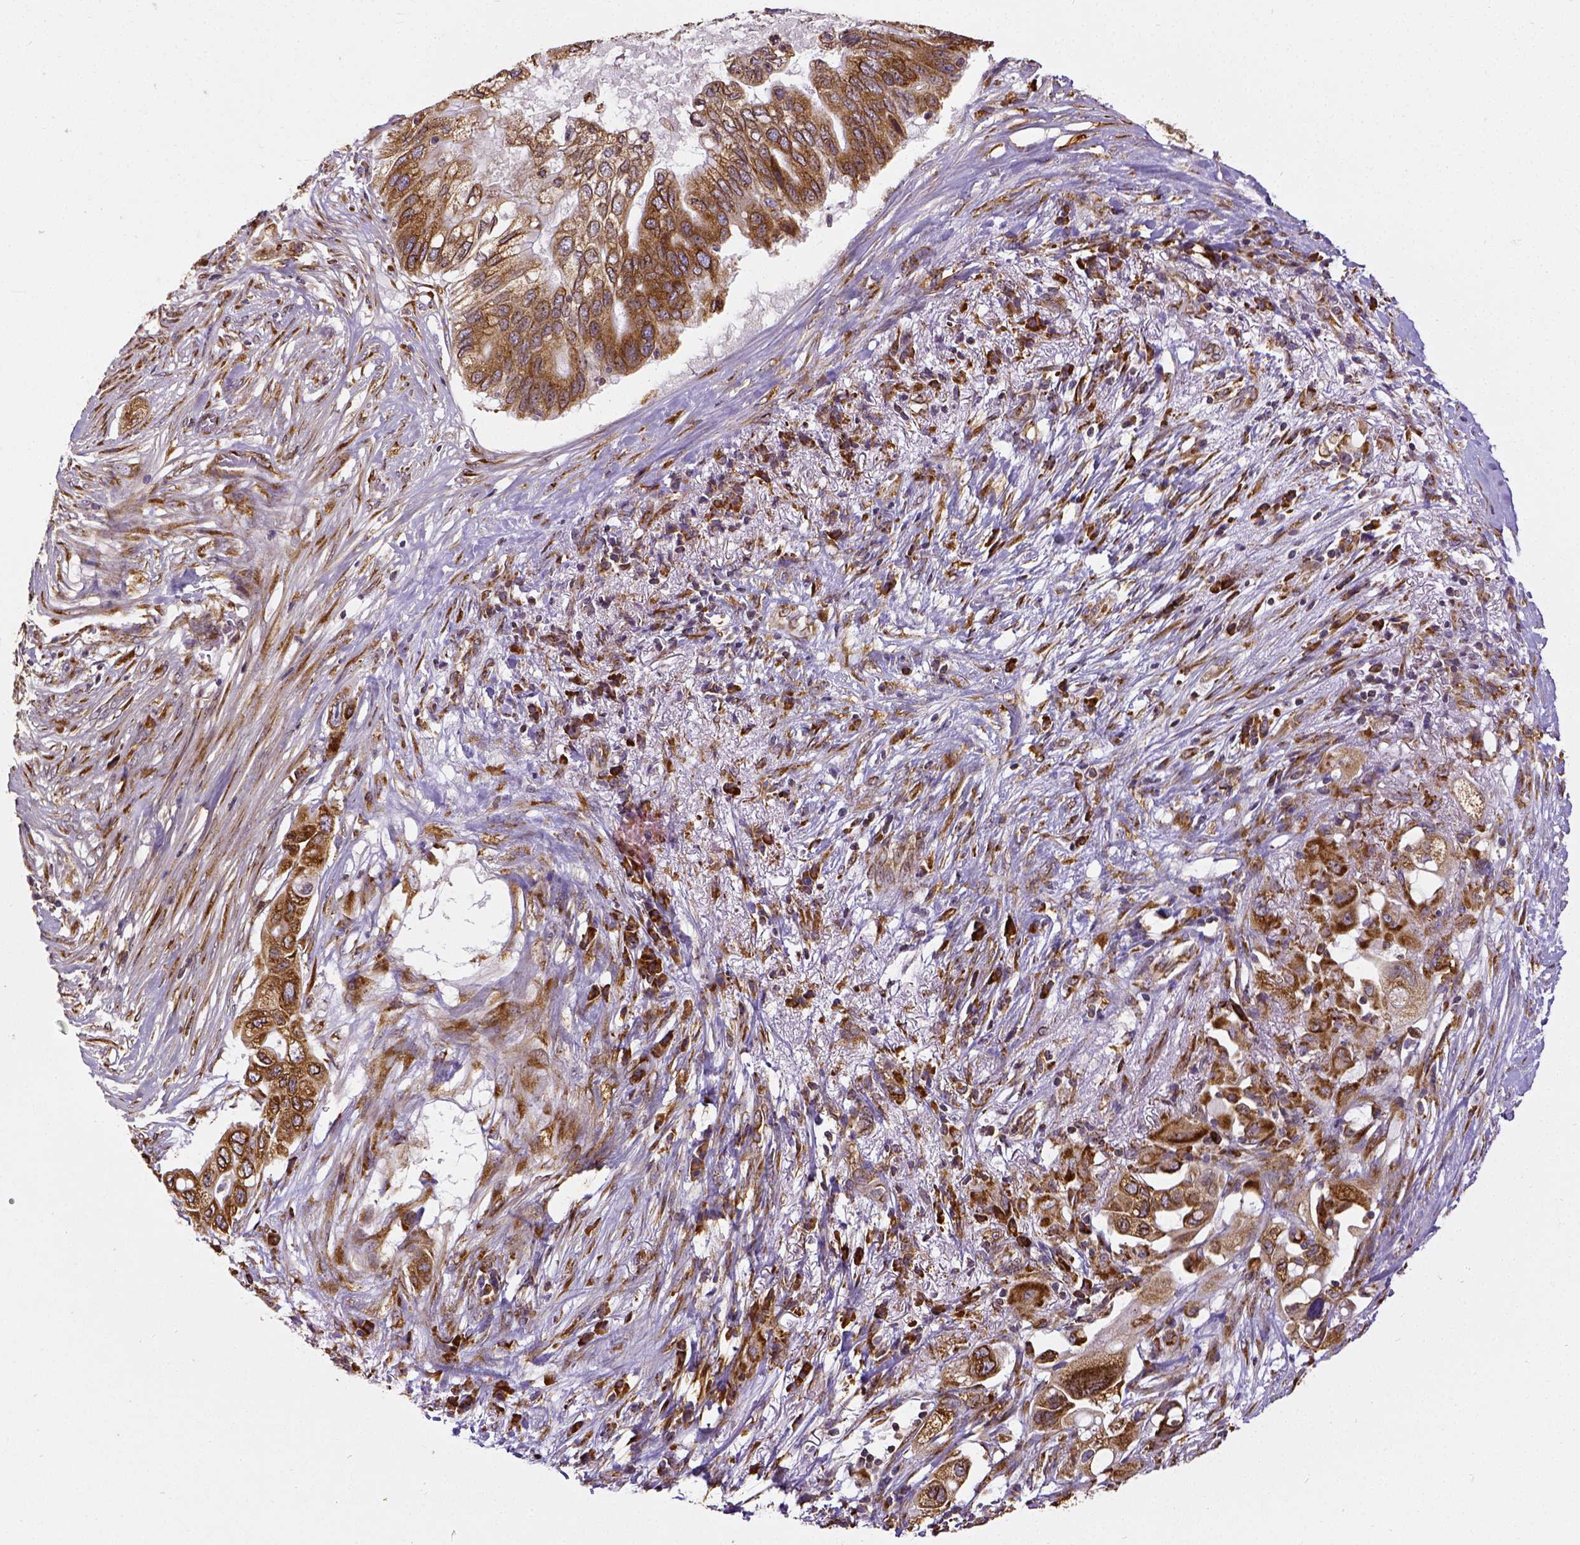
{"staining": {"intensity": "moderate", "quantity": ">75%", "location": "cytoplasmic/membranous"}, "tissue": "pancreatic cancer", "cell_type": "Tumor cells", "image_type": "cancer", "snomed": [{"axis": "morphology", "description": "Adenocarcinoma, NOS"}, {"axis": "topography", "description": "Pancreas"}], "caption": "A micrograph showing moderate cytoplasmic/membranous expression in about >75% of tumor cells in pancreatic adenocarcinoma, as visualized by brown immunohistochemical staining.", "gene": "MTDH", "patient": {"sex": "female", "age": 72}}